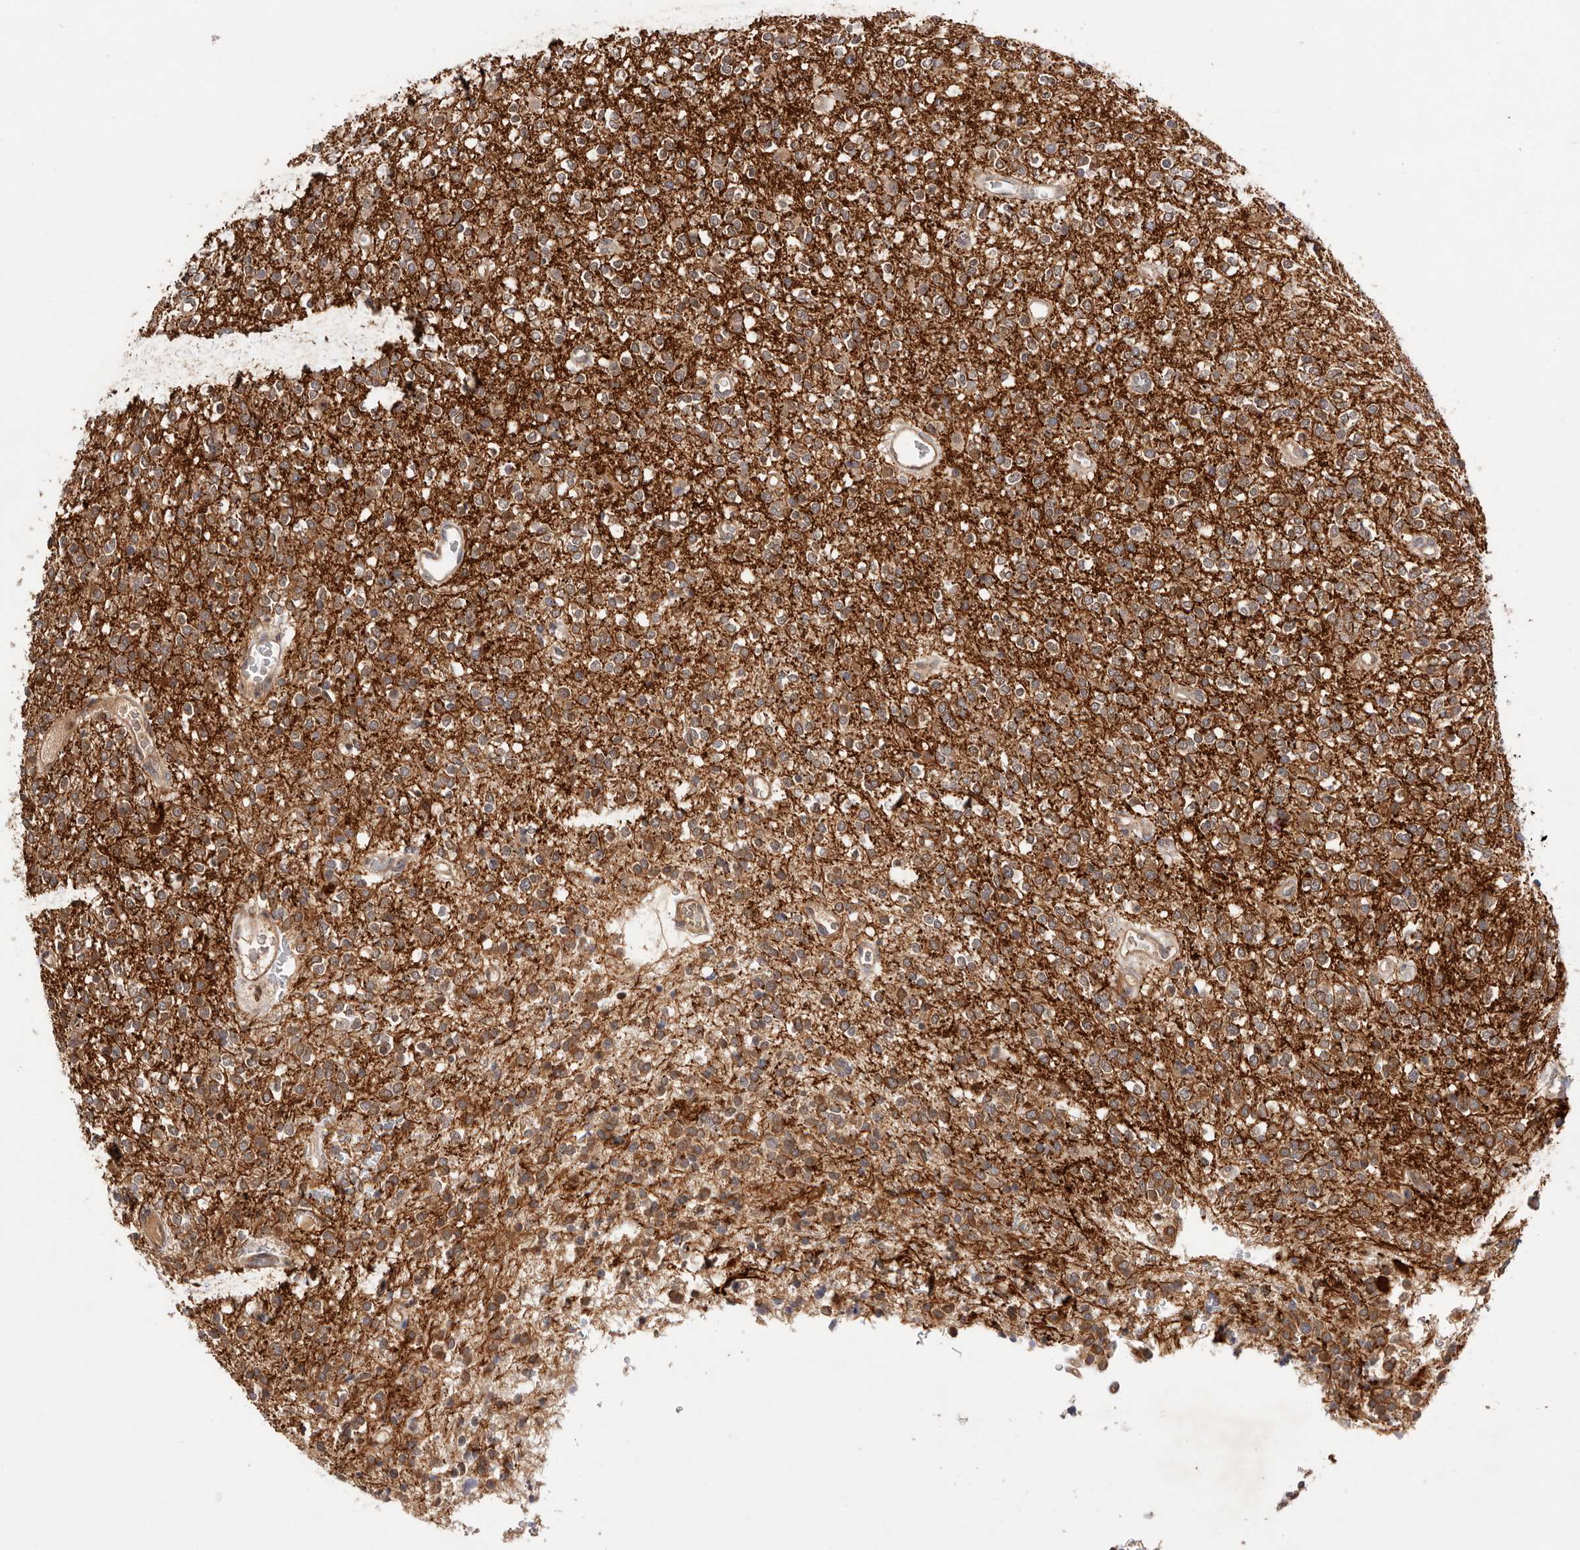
{"staining": {"intensity": "moderate", "quantity": ">75%", "location": "cytoplasmic/membranous"}, "tissue": "glioma", "cell_type": "Tumor cells", "image_type": "cancer", "snomed": [{"axis": "morphology", "description": "Glioma, malignant, High grade"}, {"axis": "topography", "description": "Brain"}], "caption": "About >75% of tumor cells in human high-grade glioma (malignant) reveal moderate cytoplasmic/membranous protein positivity as visualized by brown immunohistochemical staining.", "gene": "DOP1A", "patient": {"sex": "male", "age": 34}}